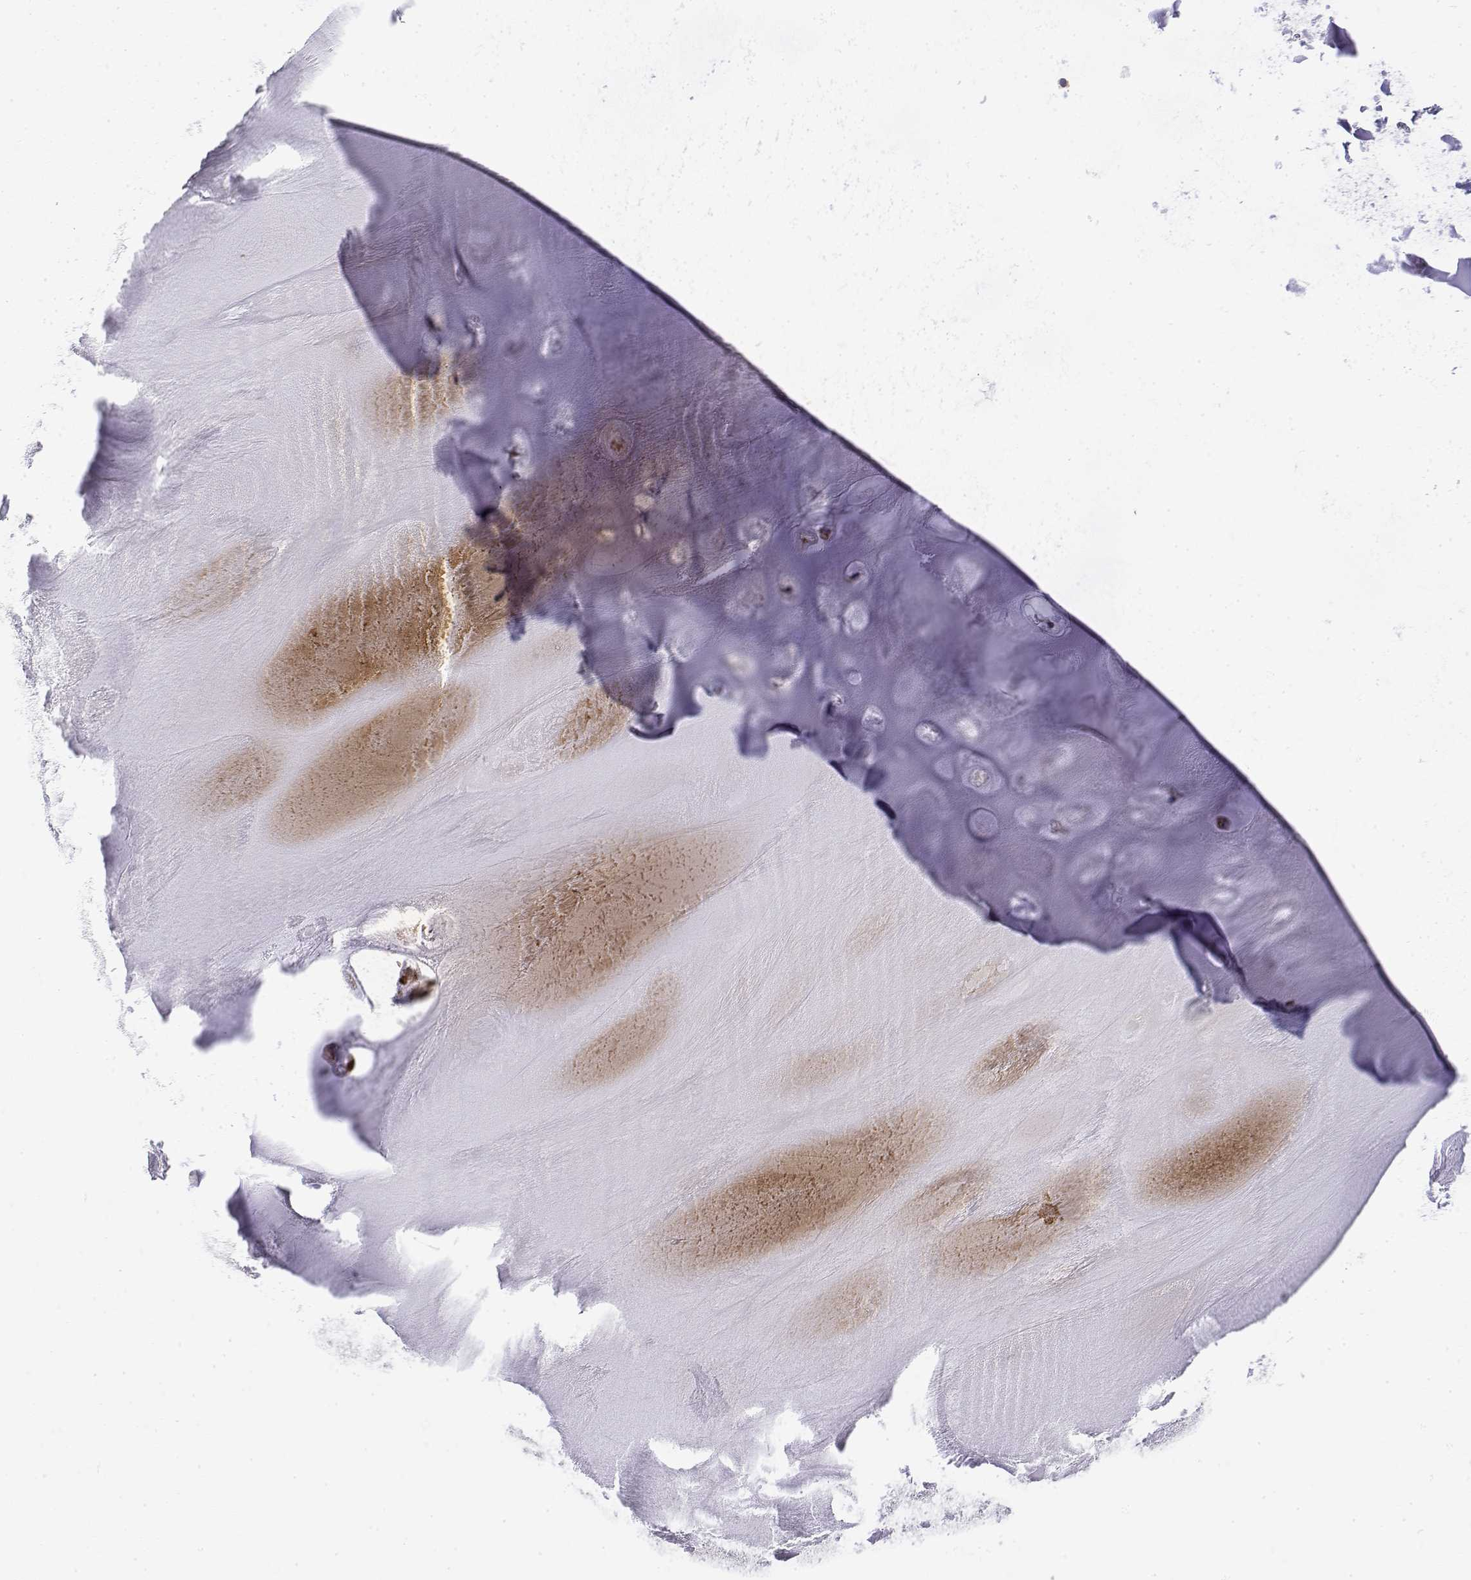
{"staining": {"intensity": "moderate", "quantity": "<25%", "location": "cytoplasmic/membranous"}, "tissue": "adipose tissue", "cell_type": "Adipocytes", "image_type": "normal", "snomed": [{"axis": "morphology", "description": "Normal tissue, NOS"}, {"axis": "morphology", "description": "Squamous cell carcinoma, NOS"}, {"axis": "topography", "description": "Cartilage tissue"}, {"axis": "topography", "description": "Bronchus"}, {"axis": "topography", "description": "Lung"}], "caption": "Adipocytes demonstrate low levels of moderate cytoplasmic/membranous expression in about <25% of cells in unremarkable human adipose tissue. (brown staining indicates protein expression, while blue staining denotes nuclei).", "gene": "EEF1G", "patient": {"sex": "male", "age": 66}}